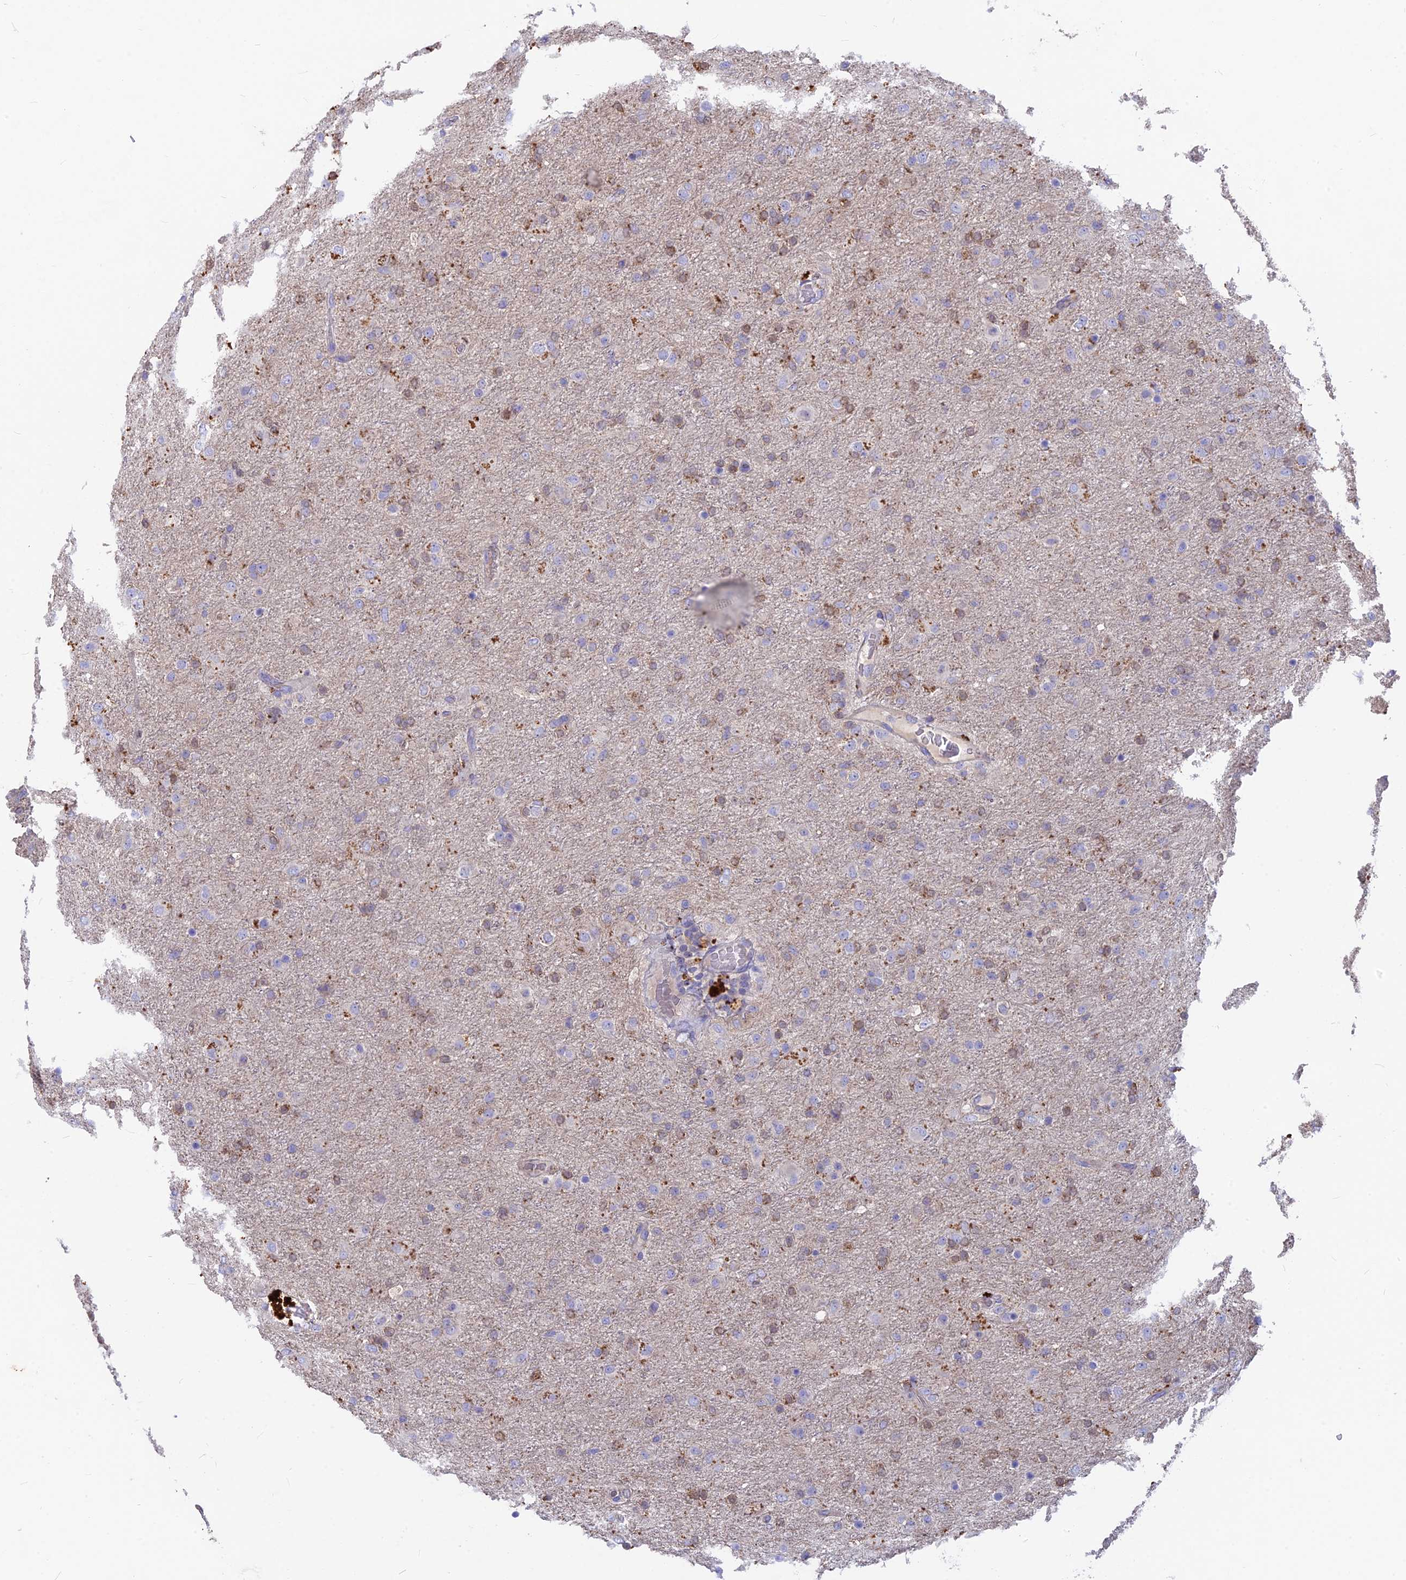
{"staining": {"intensity": "negative", "quantity": "none", "location": "none"}, "tissue": "glioma", "cell_type": "Tumor cells", "image_type": "cancer", "snomed": [{"axis": "morphology", "description": "Glioma, malignant, Low grade"}, {"axis": "topography", "description": "Brain"}], "caption": "IHC image of neoplastic tissue: human malignant glioma (low-grade) stained with DAB demonstrates no significant protein expression in tumor cells.", "gene": "PZP", "patient": {"sex": "male", "age": 65}}